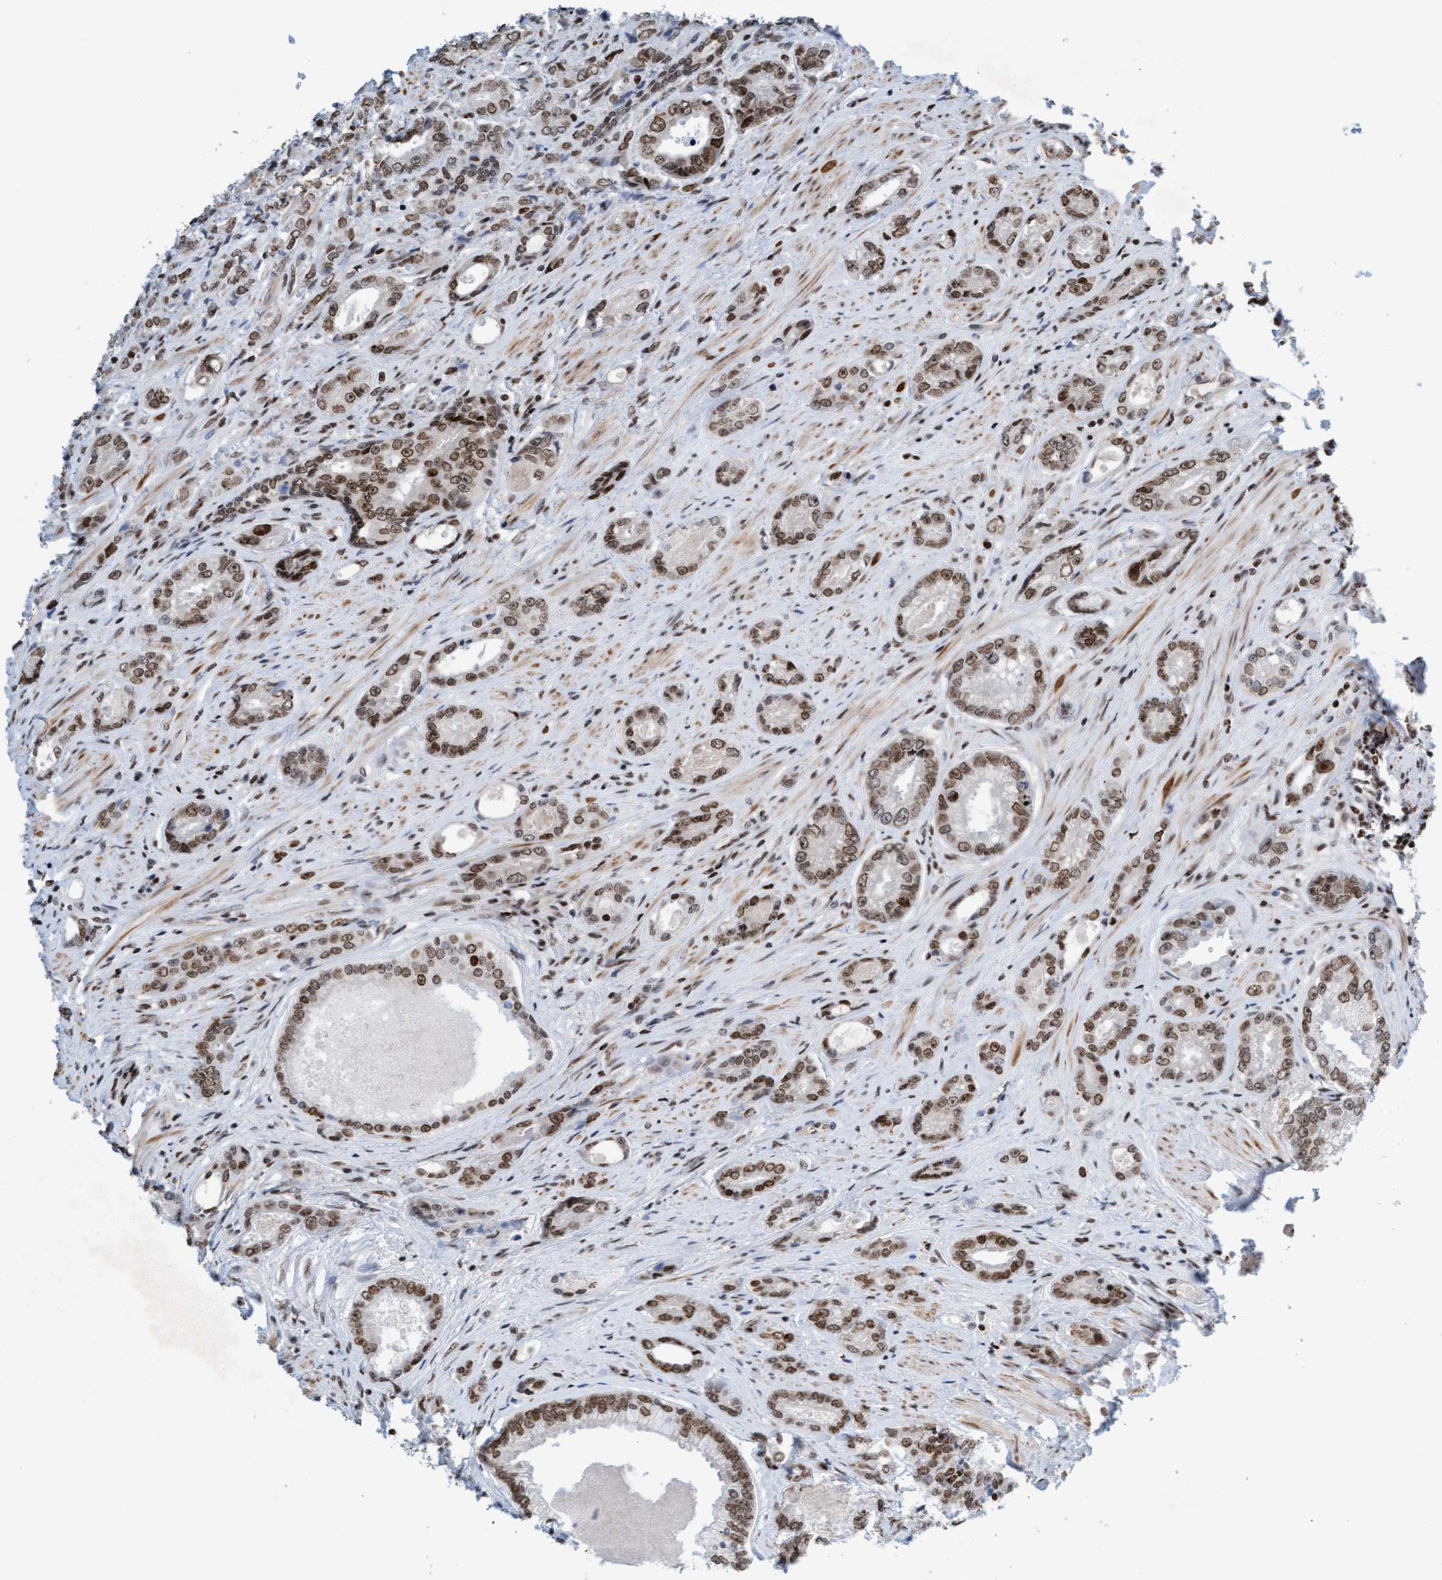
{"staining": {"intensity": "moderate", "quantity": ">75%", "location": "nuclear"}, "tissue": "prostate cancer", "cell_type": "Tumor cells", "image_type": "cancer", "snomed": [{"axis": "morphology", "description": "Adenocarcinoma, High grade"}, {"axis": "topography", "description": "Prostate"}], "caption": "The image reveals immunohistochemical staining of prostate cancer. There is moderate nuclear staining is seen in about >75% of tumor cells. The staining is performed using DAB (3,3'-diaminobenzidine) brown chromogen to label protein expression. The nuclei are counter-stained blue using hematoxylin.", "gene": "GLRX2", "patient": {"sex": "male", "age": 61}}